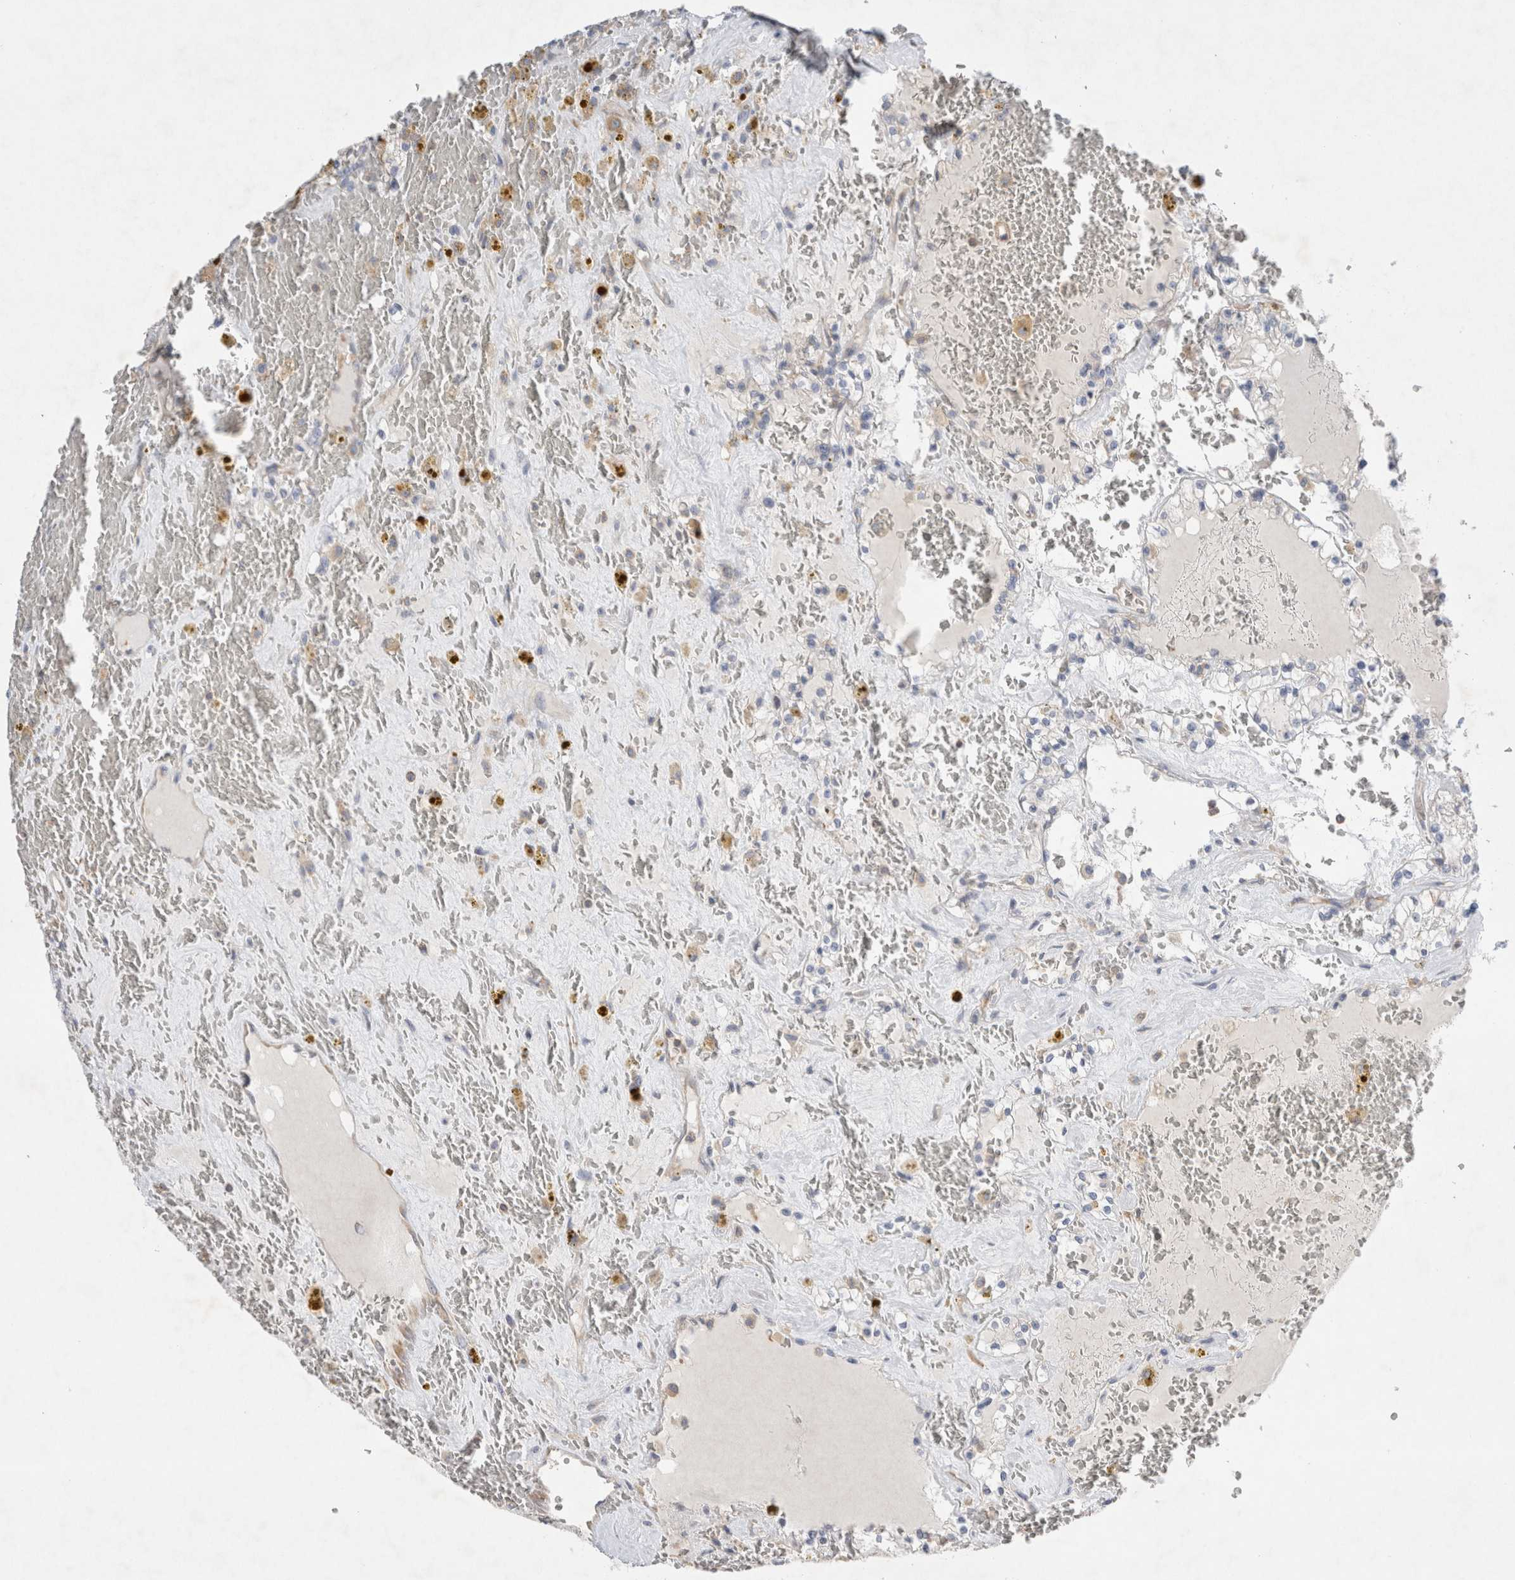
{"staining": {"intensity": "negative", "quantity": "none", "location": "none"}, "tissue": "renal cancer", "cell_type": "Tumor cells", "image_type": "cancer", "snomed": [{"axis": "morphology", "description": "Adenocarcinoma, NOS"}, {"axis": "topography", "description": "Kidney"}], "caption": "This photomicrograph is of adenocarcinoma (renal) stained with immunohistochemistry (IHC) to label a protein in brown with the nuclei are counter-stained blue. There is no positivity in tumor cells.", "gene": "ZNF23", "patient": {"sex": "female", "age": 56}}